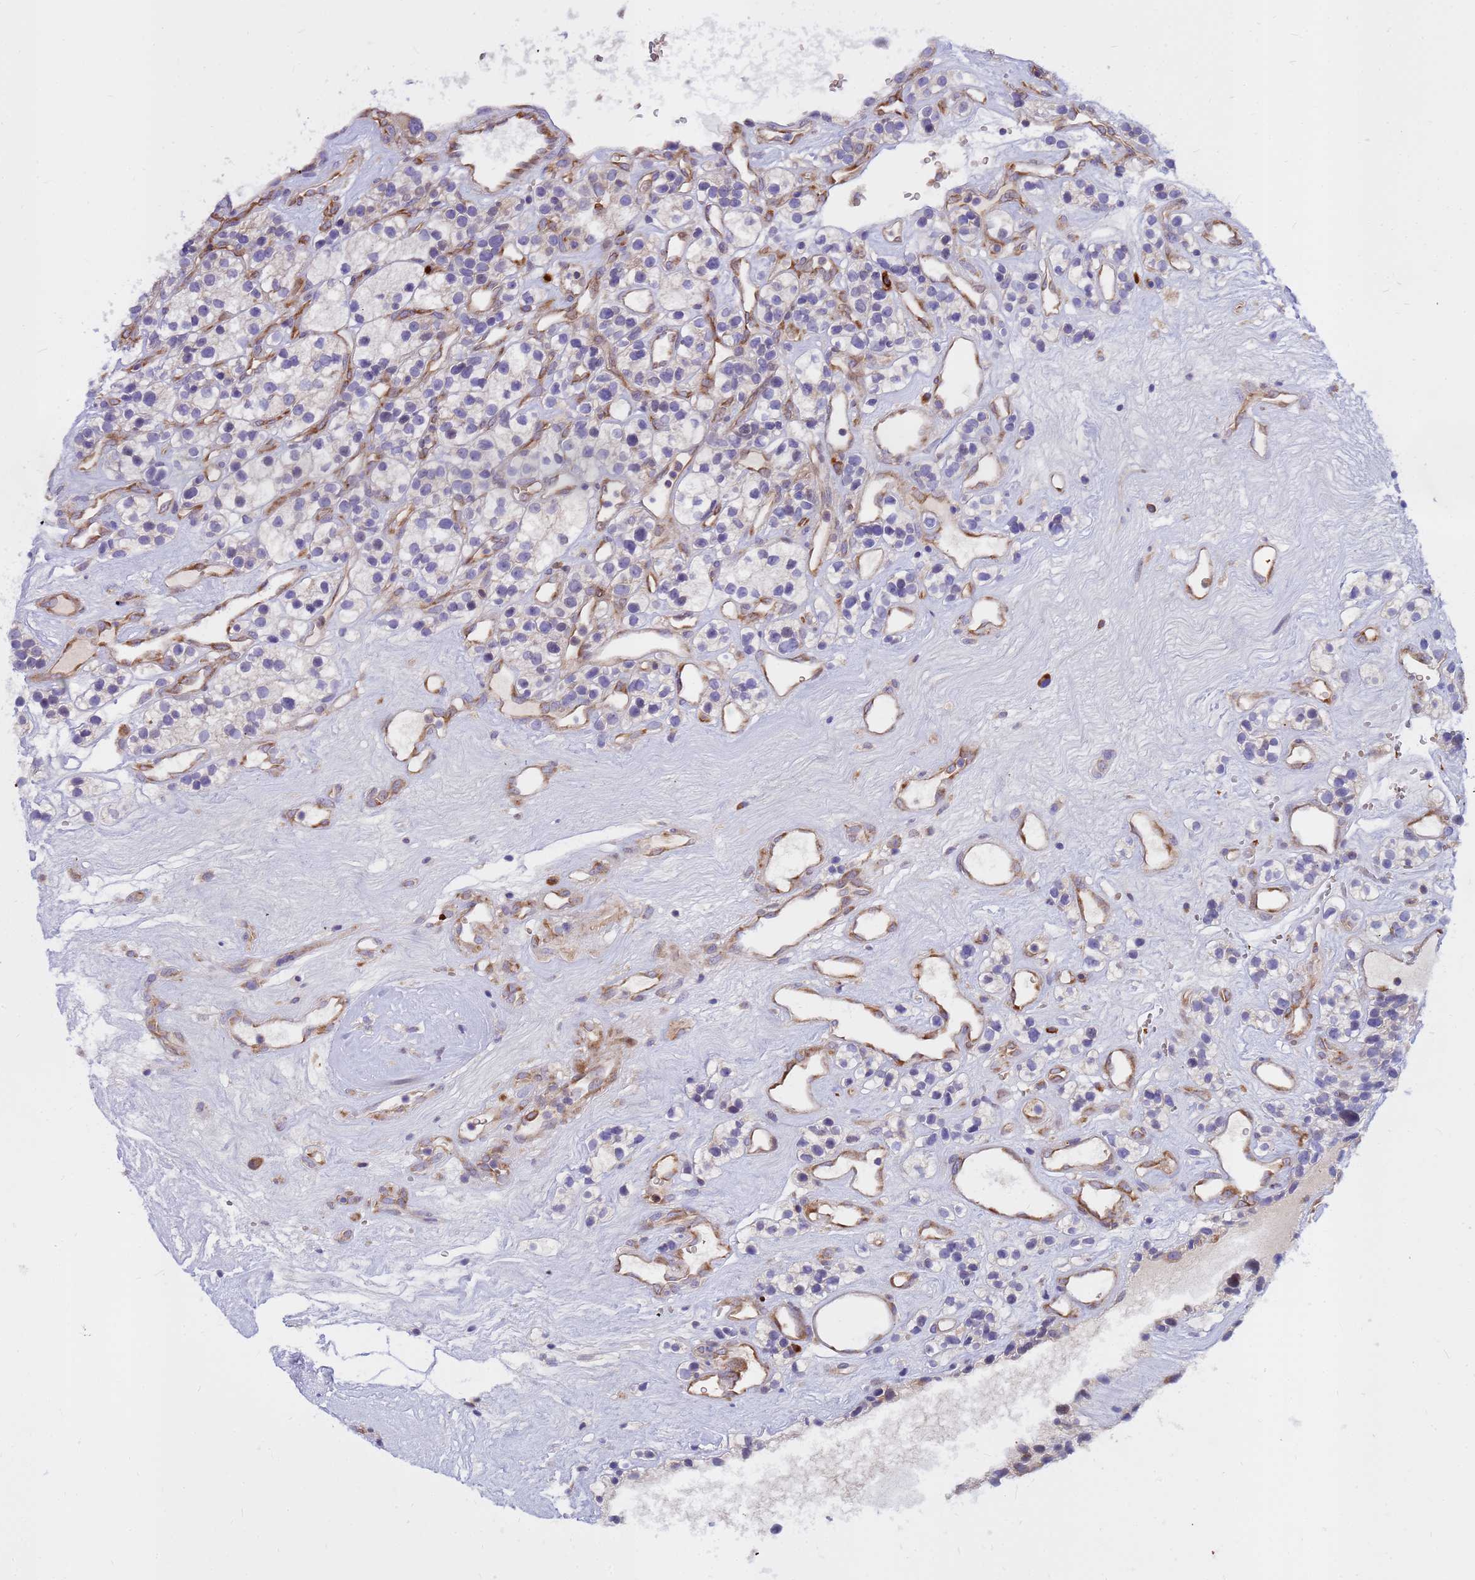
{"staining": {"intensity": "negative", "quantity": "none", "location": "none"}, "tissue": "renal cancer", "cell_type": "Tumor cells", "image_type": "cancer", "snomed": [{"axis": "morphology", "description": "Adenocarcinoma, NOS"}, {"axis": "topography", "description": "Kidney"}], "caption": "Immunohistochemistry (IHC) image of neoplastic tissue: human renal adenocarcinoma stained with DAB (3,3'-diaminobenzidine) shows no significant protein expression in tumor cells.", "gene": "ZNF669", "patient": {"sex": "female", "age": 57}}